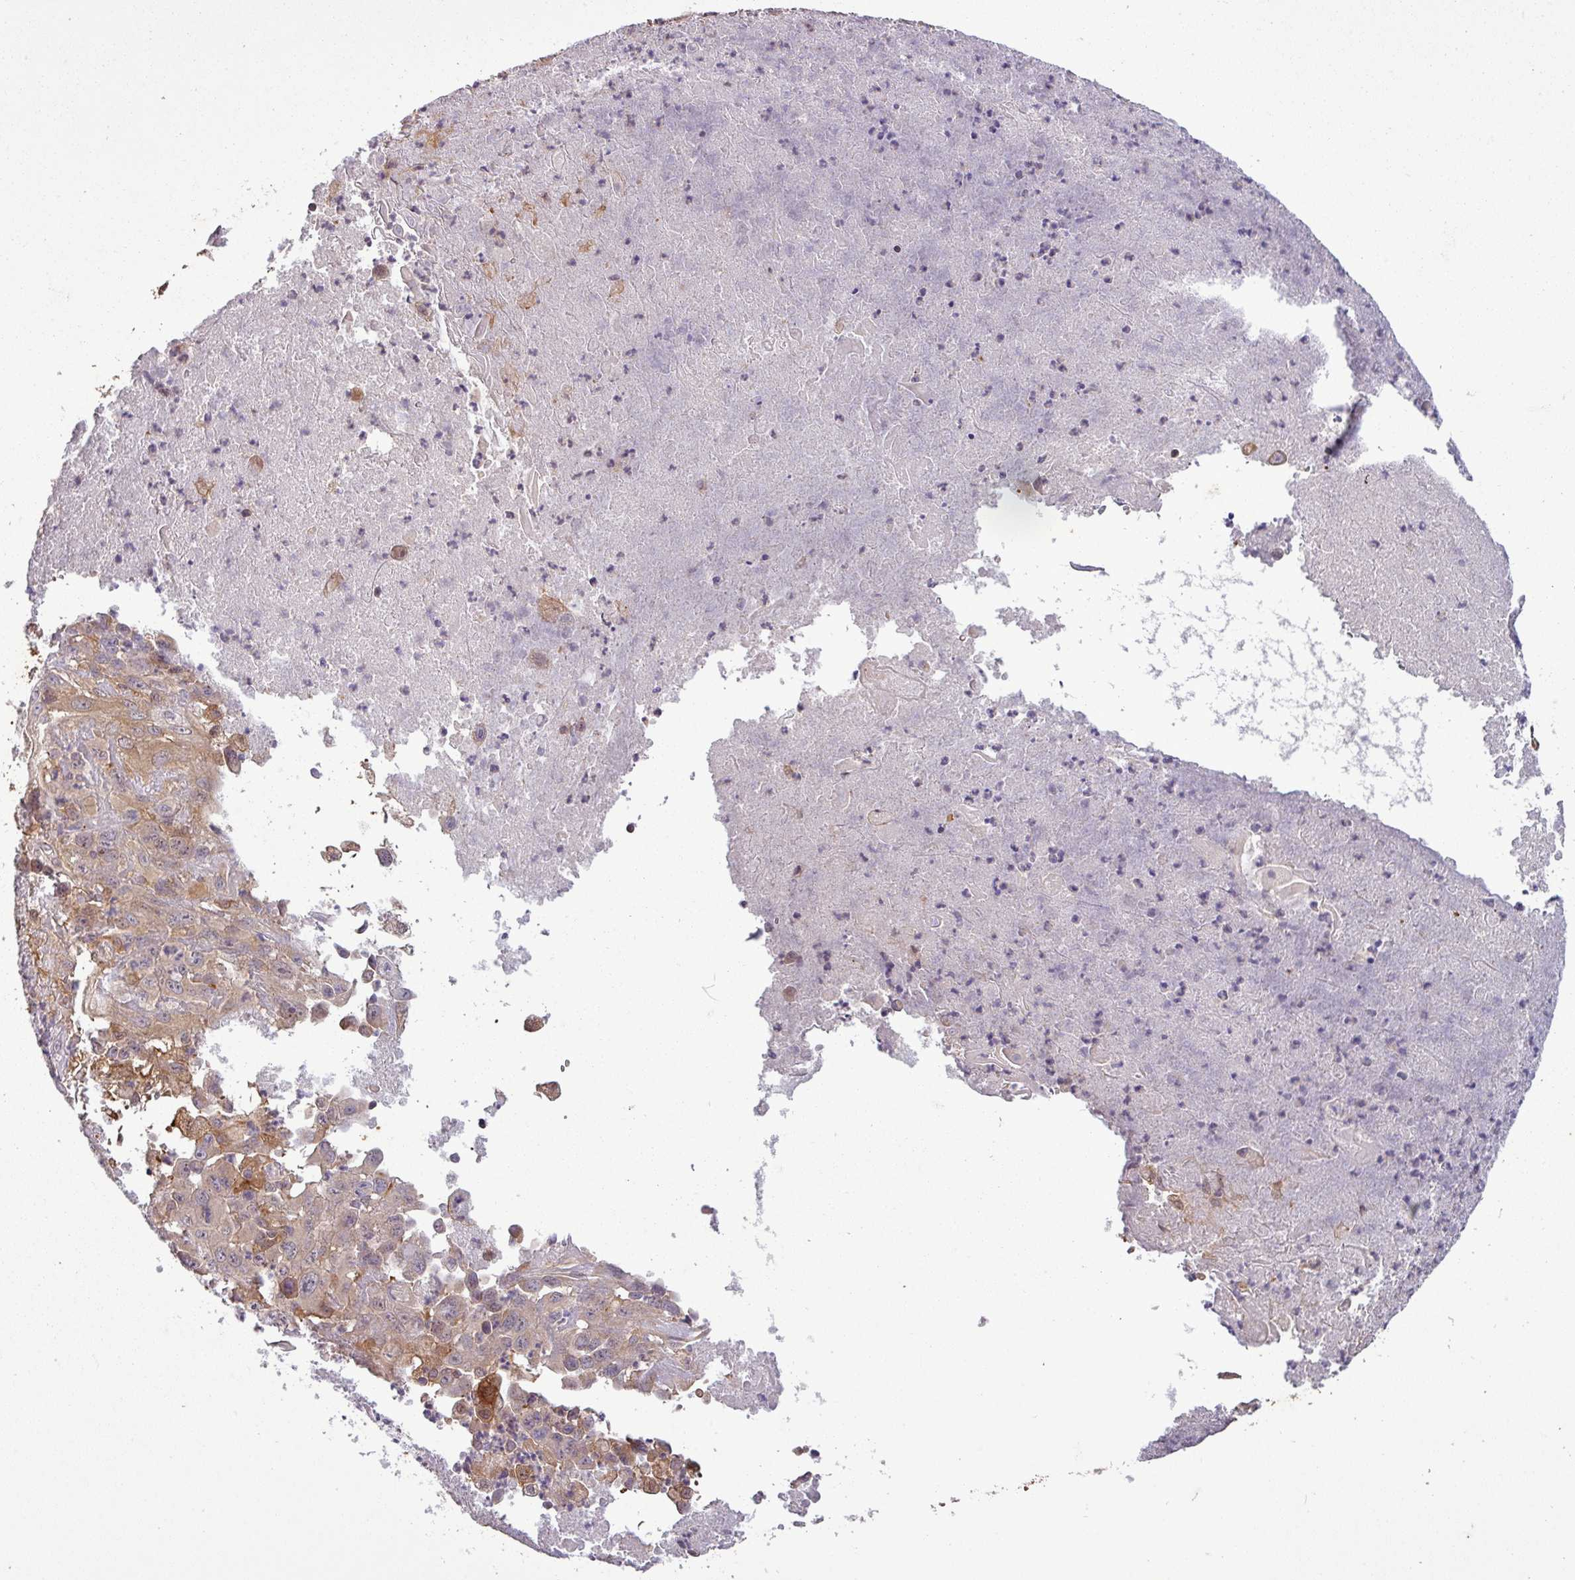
{"staining": {"intensity": "strong", "quantity": "25%-75%", "location": "cytoplasmic/membranous"}, "tissue": "melanoma", "cell_type": "Tumor cells", "image_type": "cancer", "snomed": [{"axis": "morphology", "description": "Malignant melanoma, Metastatic site"}, {"axis": "topography", "description": "Brain"}], "caption": "The immunohistochemical stain highlights strong cytoplasmic/membranous positivity in tumor cells of malignant melanoma (metastatic site) tissue.", "gene": "SIRPB2", "patient": {"sex": "female", "age": 53}}